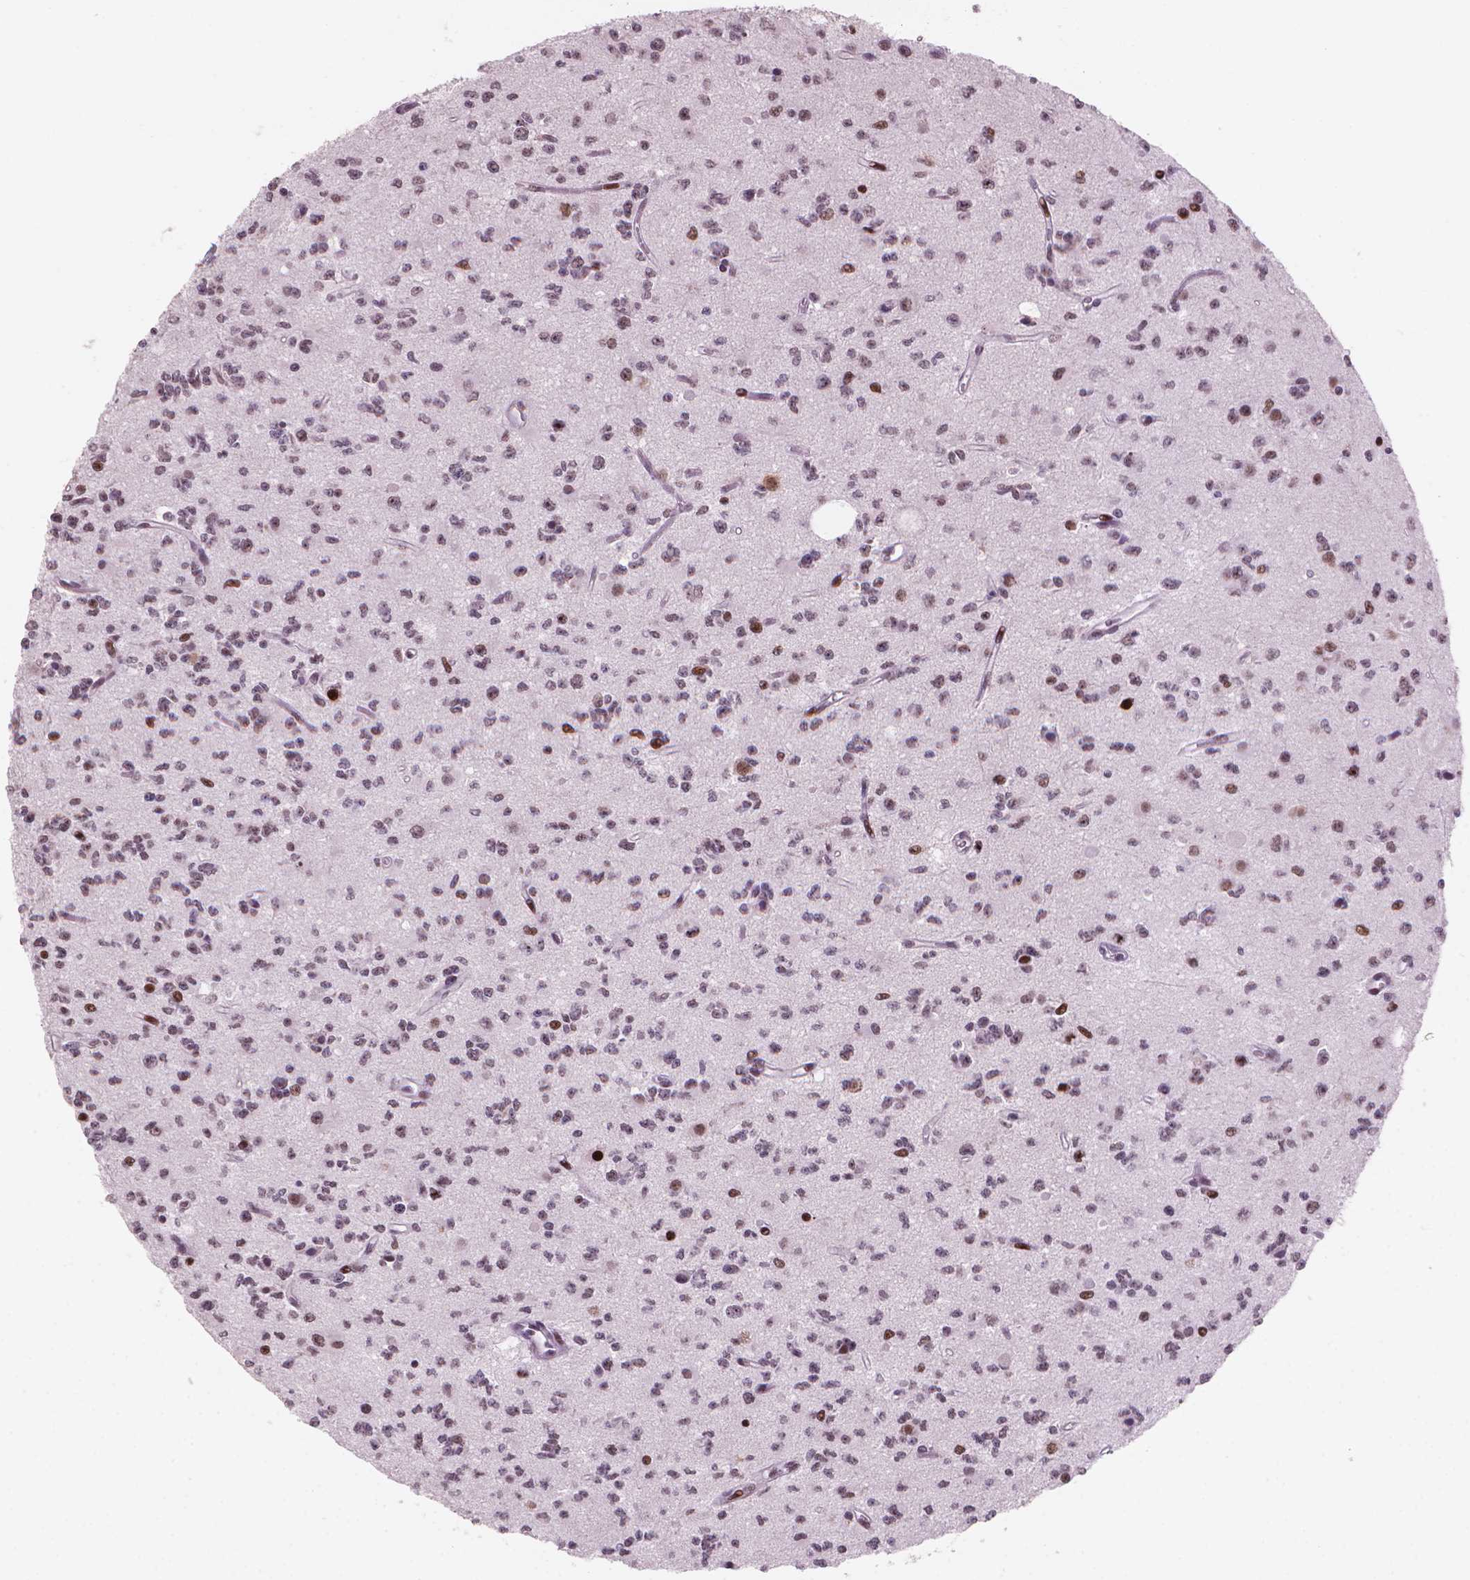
{"staining": {"intensity": "moderate", "quantity": ">75%", "location": "nuclear"}, "tissue": "glioma", "cell_type": "Tumor cells", "image_type": "cancer", "snomed": [{"axis": "morphology", "description": "Glioma, malignant, Low grade"}, {"axis": "topography", "description": "Brain"}], "caption": "Immunohistochemistry (IHC) photomicrograph of neoplastic tissue: malignant glioma (low-grade) stained using IHC displays medium levels of moderate protein expression localized specifically in the nuclear of tumor cells, appearing as a nuclear brown color.", "gene": "HES7", "patient": {"sex": "female", "age": 45}}